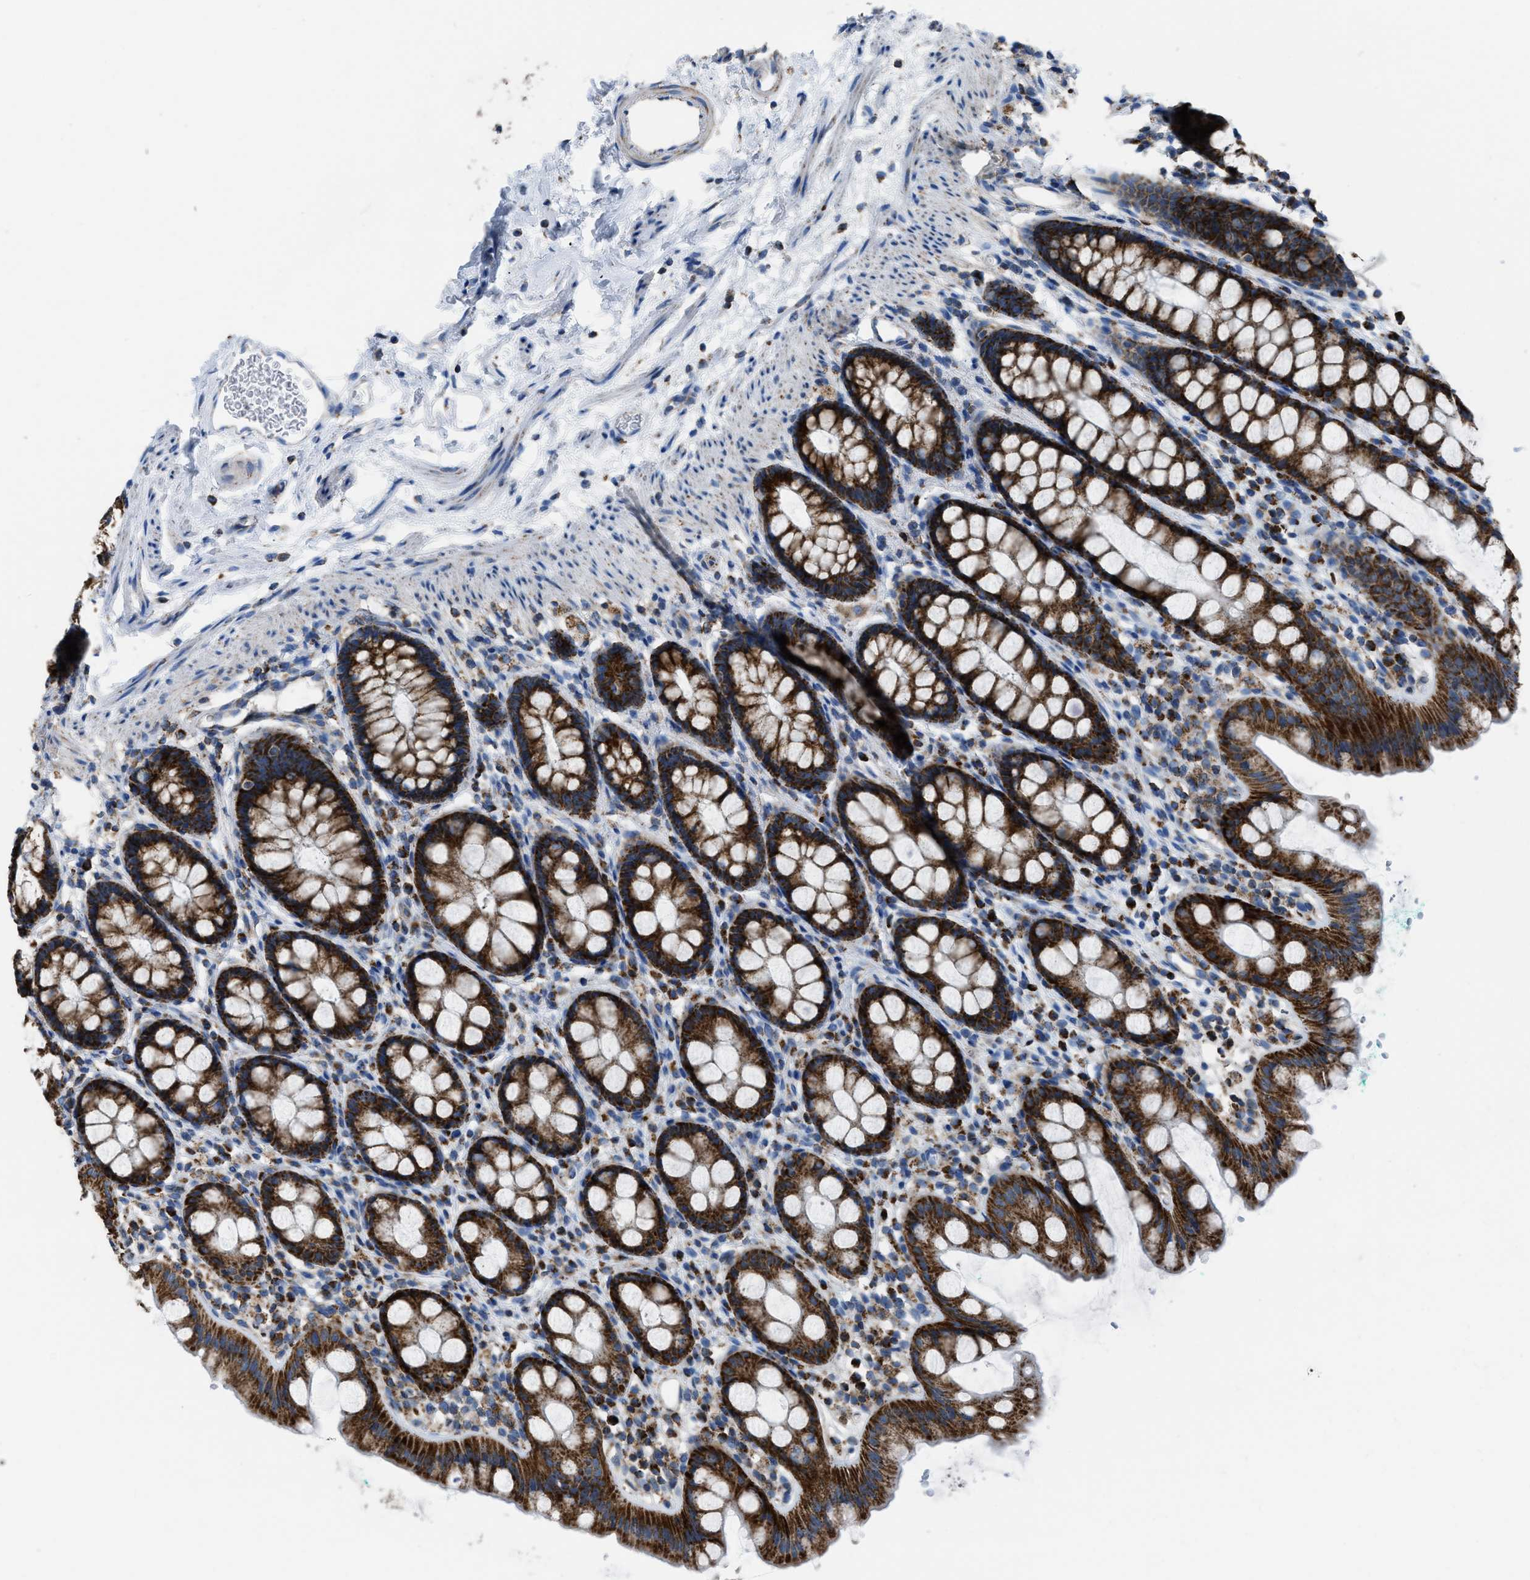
{"staining": {"intensity": "strong", "quantity": ">75%", "location": "cytoplasmic/membranous"}, "tissue": "rectum", "cell_type": "Glandular cells", "image_type": "normal", "snomed": [{"axis": "morphology", "description": "Normal tissue, NOS"}, {"axis": "topography", "description": "Rectum"}], "caption": "Protein expression analysis of benign rectum displays strong cytoplasmic/membranous staining in approximately >75% of glandular cells.", "gene": "ETFB", "patient": {"sex": "female", "age": 65}}